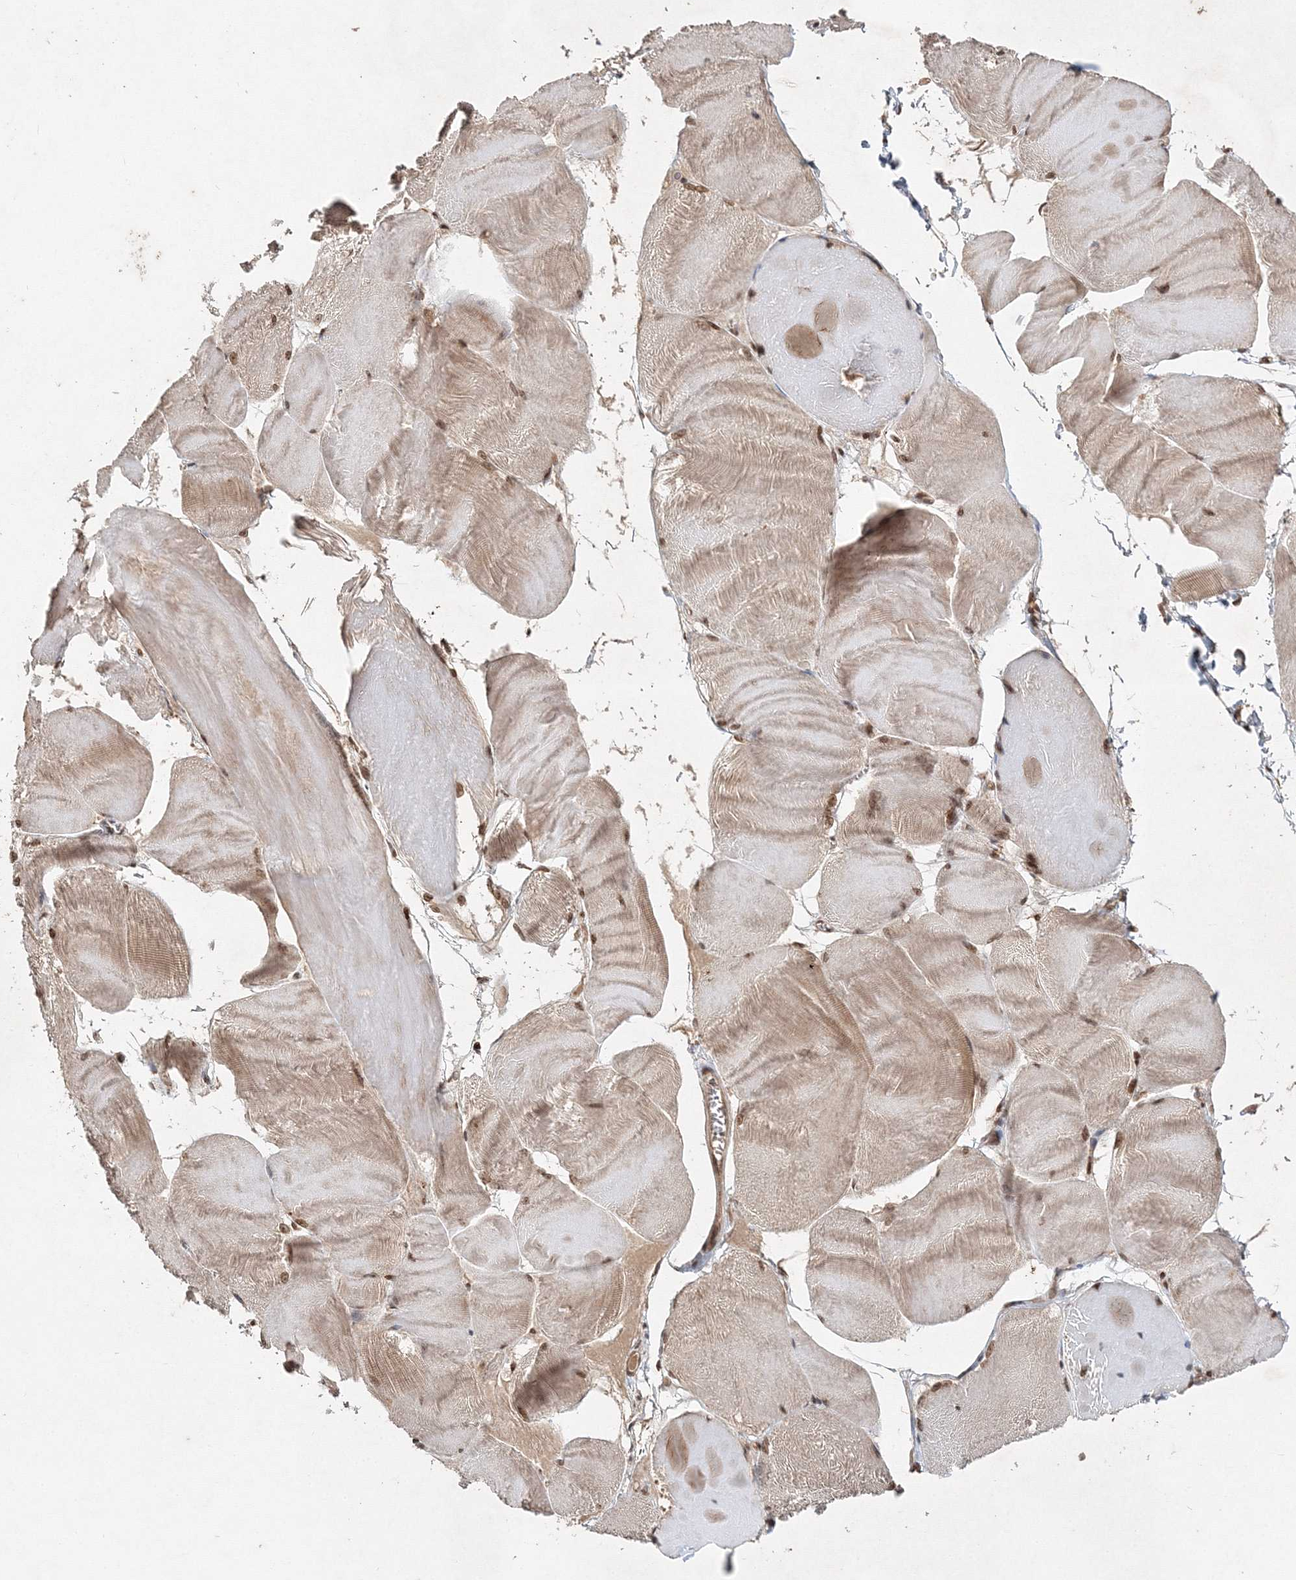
{"staining": {"intensity": "moderate", "quantity": ">75%", "location": "cytoplasmic/membranous,nuclear"}, "tissue": "skeletal muscle", "cell_type": "Myocytes", "image_type": "normal", "snomed": [{"axis": "morphology", "description": "Normal tissue, NOS"}, {"axis": "morphology", "description": "Basal cell carcinoma"}, {"axis": "topography", "description": "Skeletal muscle"}], "caption": "This photomicrograph demonstrates unremarkable skeletal muscle stained with immunohistochemistry to label a protein in brown. The cytoplasmic/membranous,nuclear of myocytes show moderate positivity for the protein. Nuclei are counter-stained blue.", "gene": "CARM1", "patient": {"sex": "female", "age": 64}}